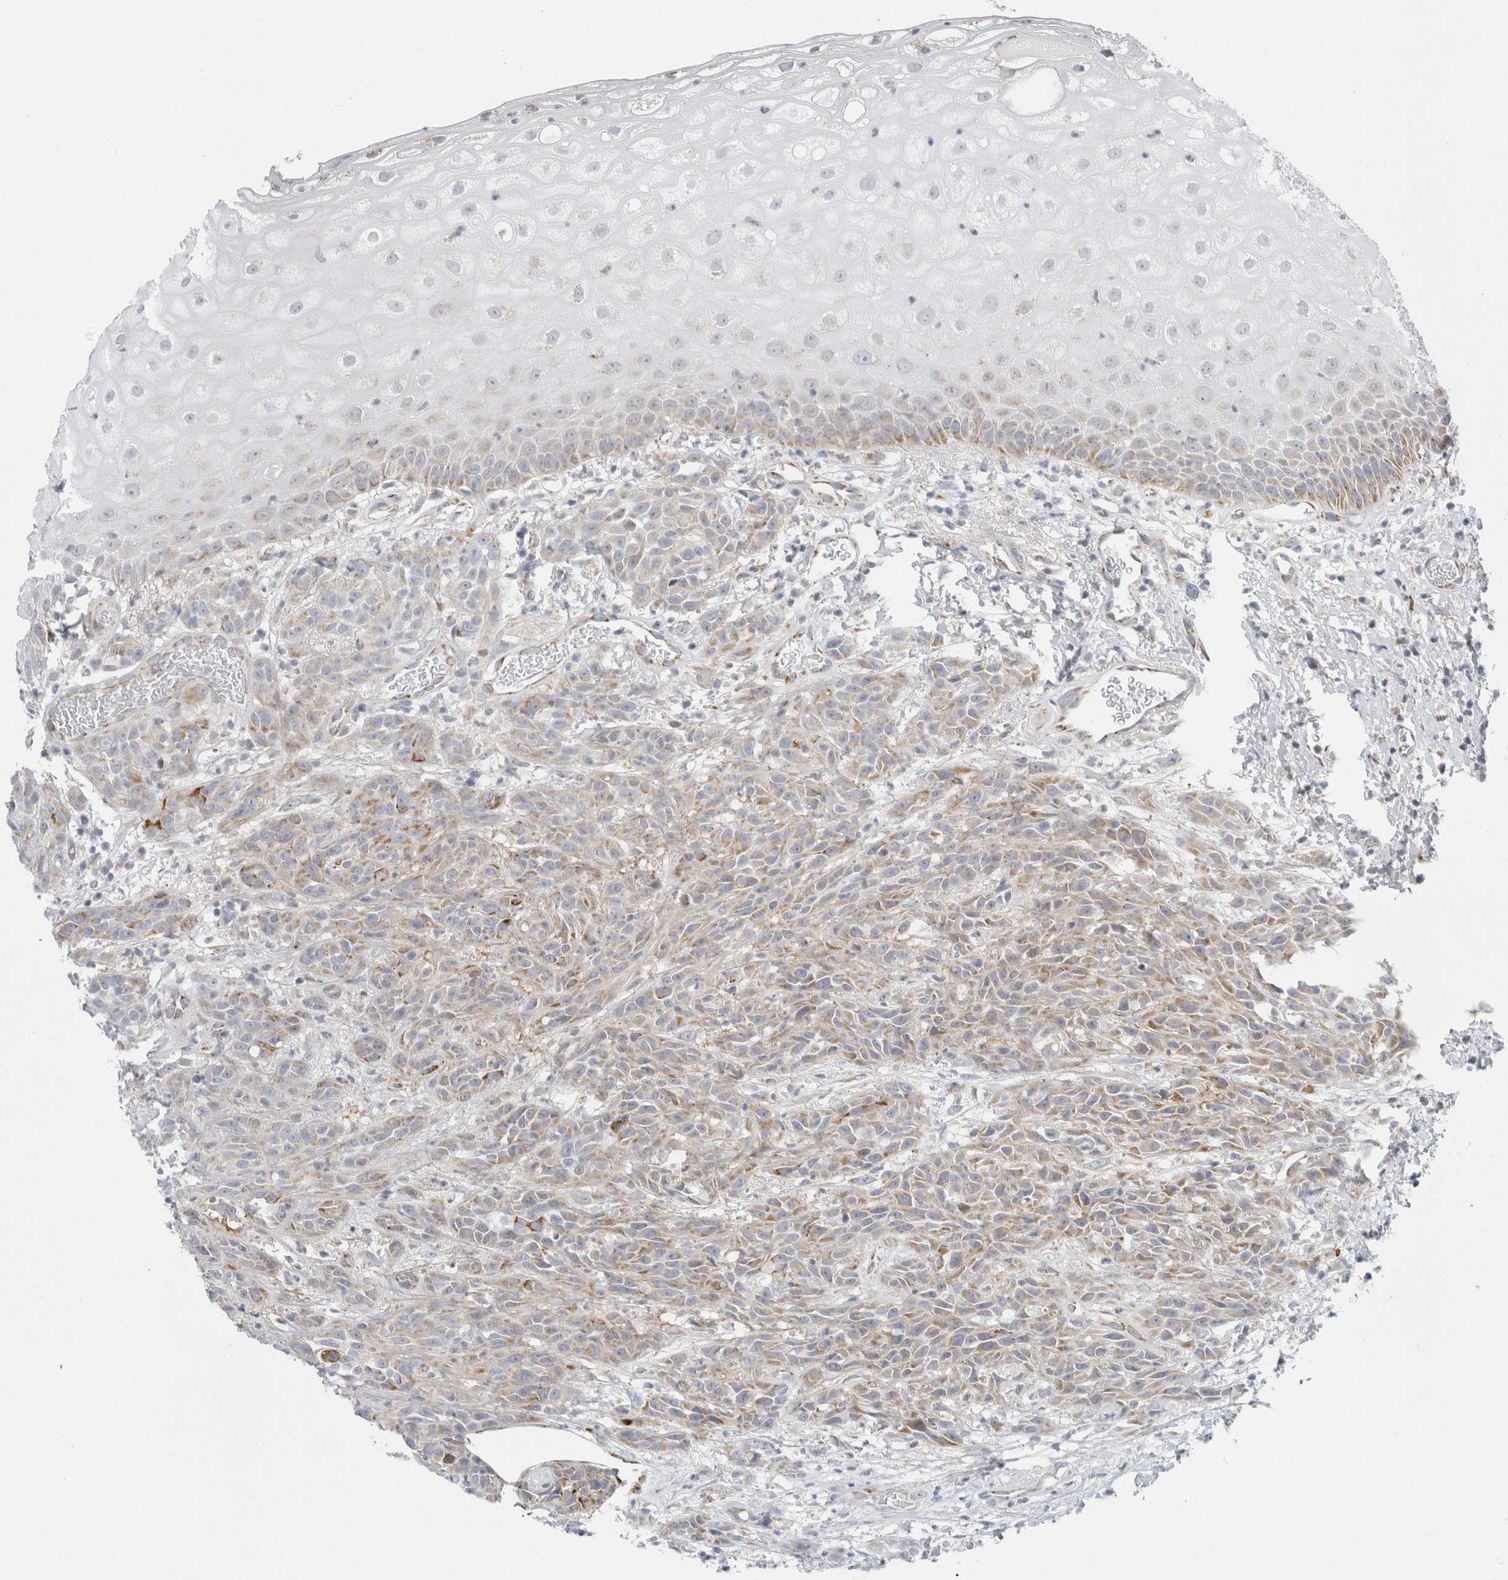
{"staining": {"intensity": "moderate", "quantity": "<25%", "location": "cytoplasmic/membranous"}, "tissue": "head and neck cancer", "cell_type": "Tumor cells", "image_type": "cancer", "snomed": [{"axis": "morphology", "description": "Normal tissue, NOS"}, {"axis": "morphology", "description": "Squamous cell carcinoma, NOS"}, {"axis": "topography", "description": "Cartilage tissue"}, {"axis": "topography", "description": "Head-Neck"}], "caption": "Protein staining of head and neck squamous cell carcinoma tissue displays moderate cytoplasmic/membranous positivity in approximately <25% of tumor cells.", "gene": "FAHD1", "patient": {"sex": "male", "age": 62}}